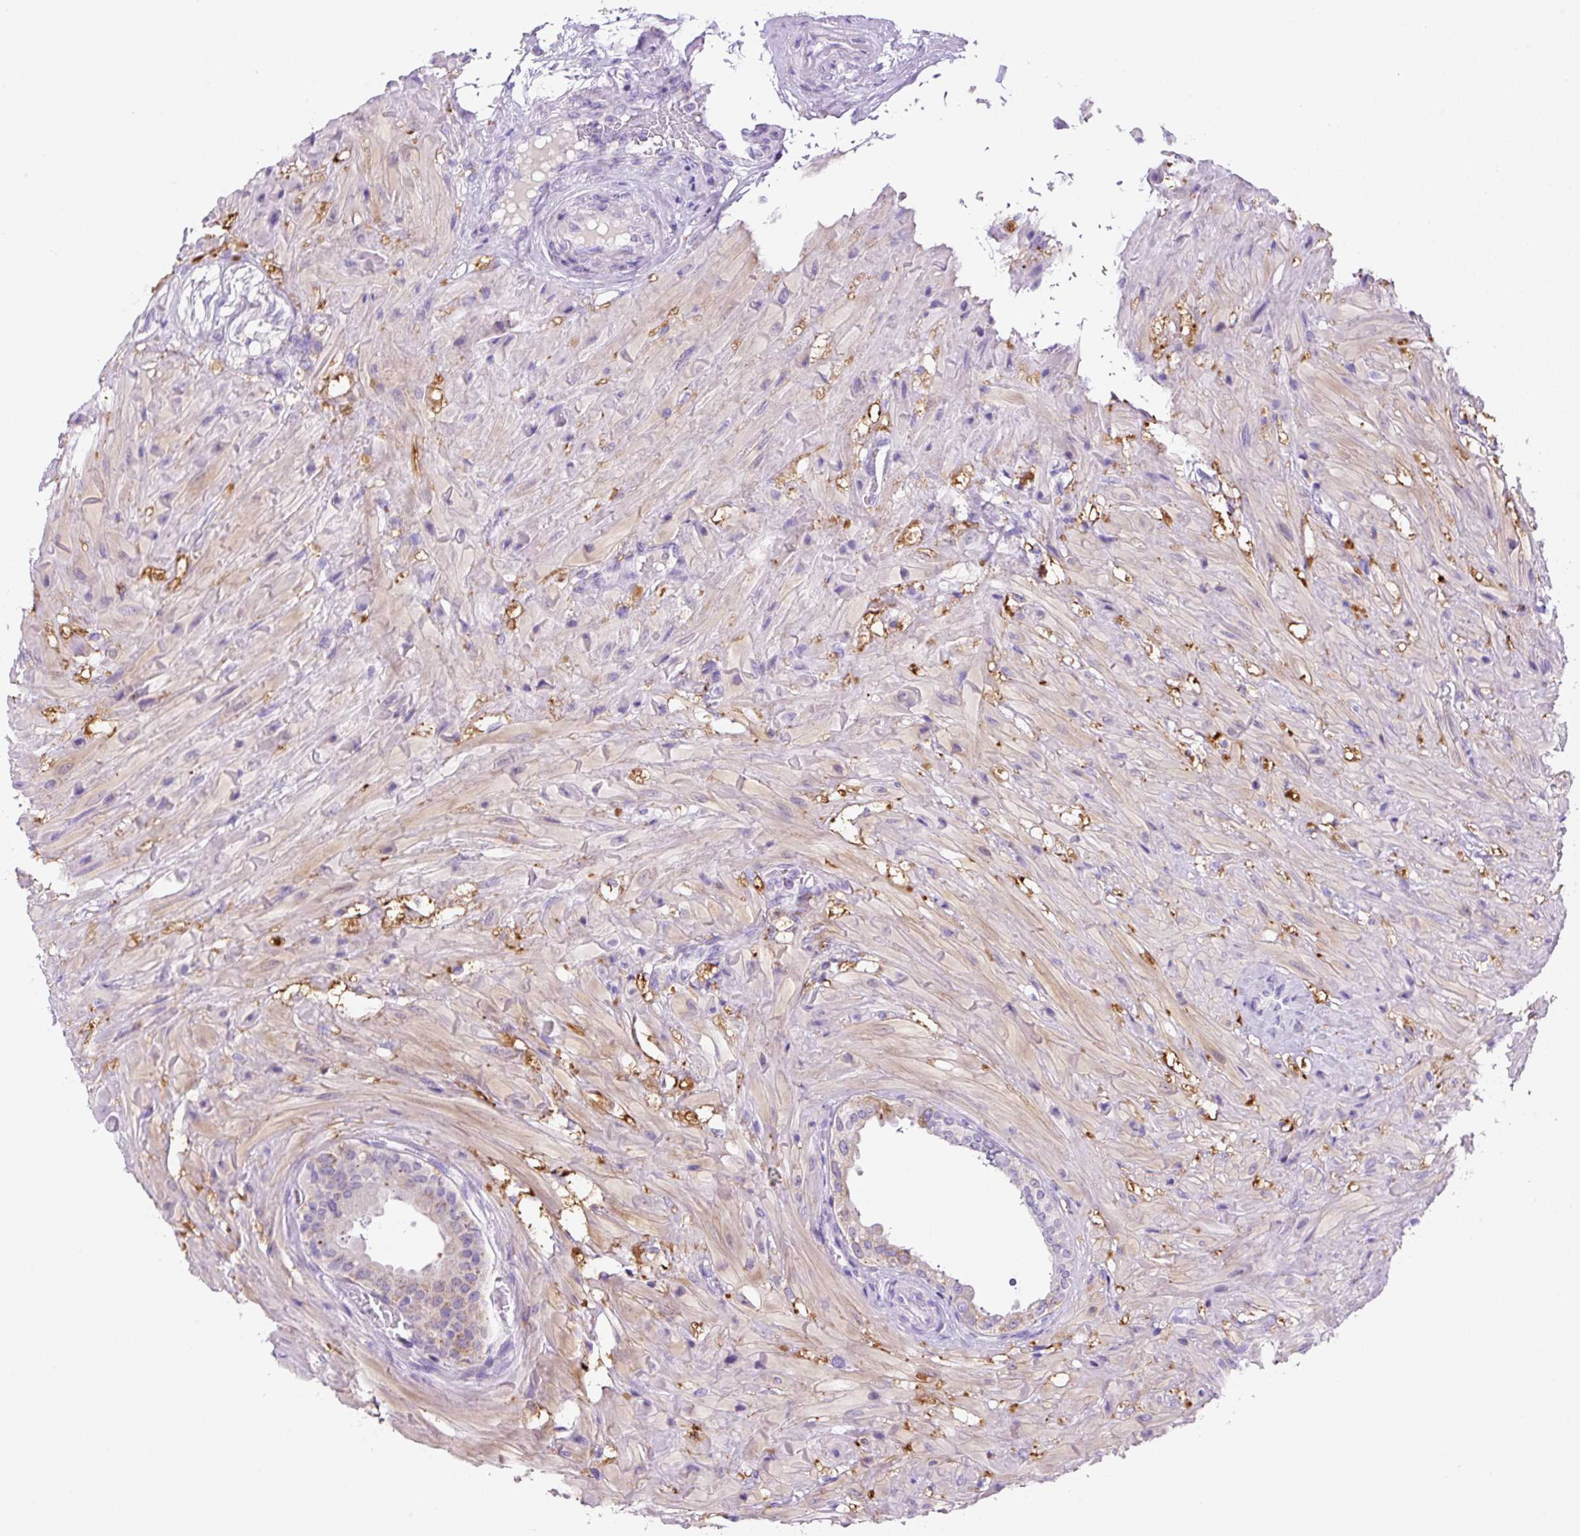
{"staining": {"intensity": "moderate", "quantity": "<25%", "location": "cytoplasmic/membranous"}, "tissue": "seminal vesicle", "cell_type": "Glandular cells", "image_type": "normal", "snomed": [{"axis": "morphology", "description": "Normal tissue, NOS"}, {"axis": "topography", "description": "Seminal veicle"}], "caption": "High-power microscopy captured an immunohistochemistry micrograph of normal seminal vesicle, revealing moderate cytoplasmic/membranous positivity in approximately <25% of glandular cells.", "gene": "NDST3", "patient": {"sex": "male", "age": 63}}